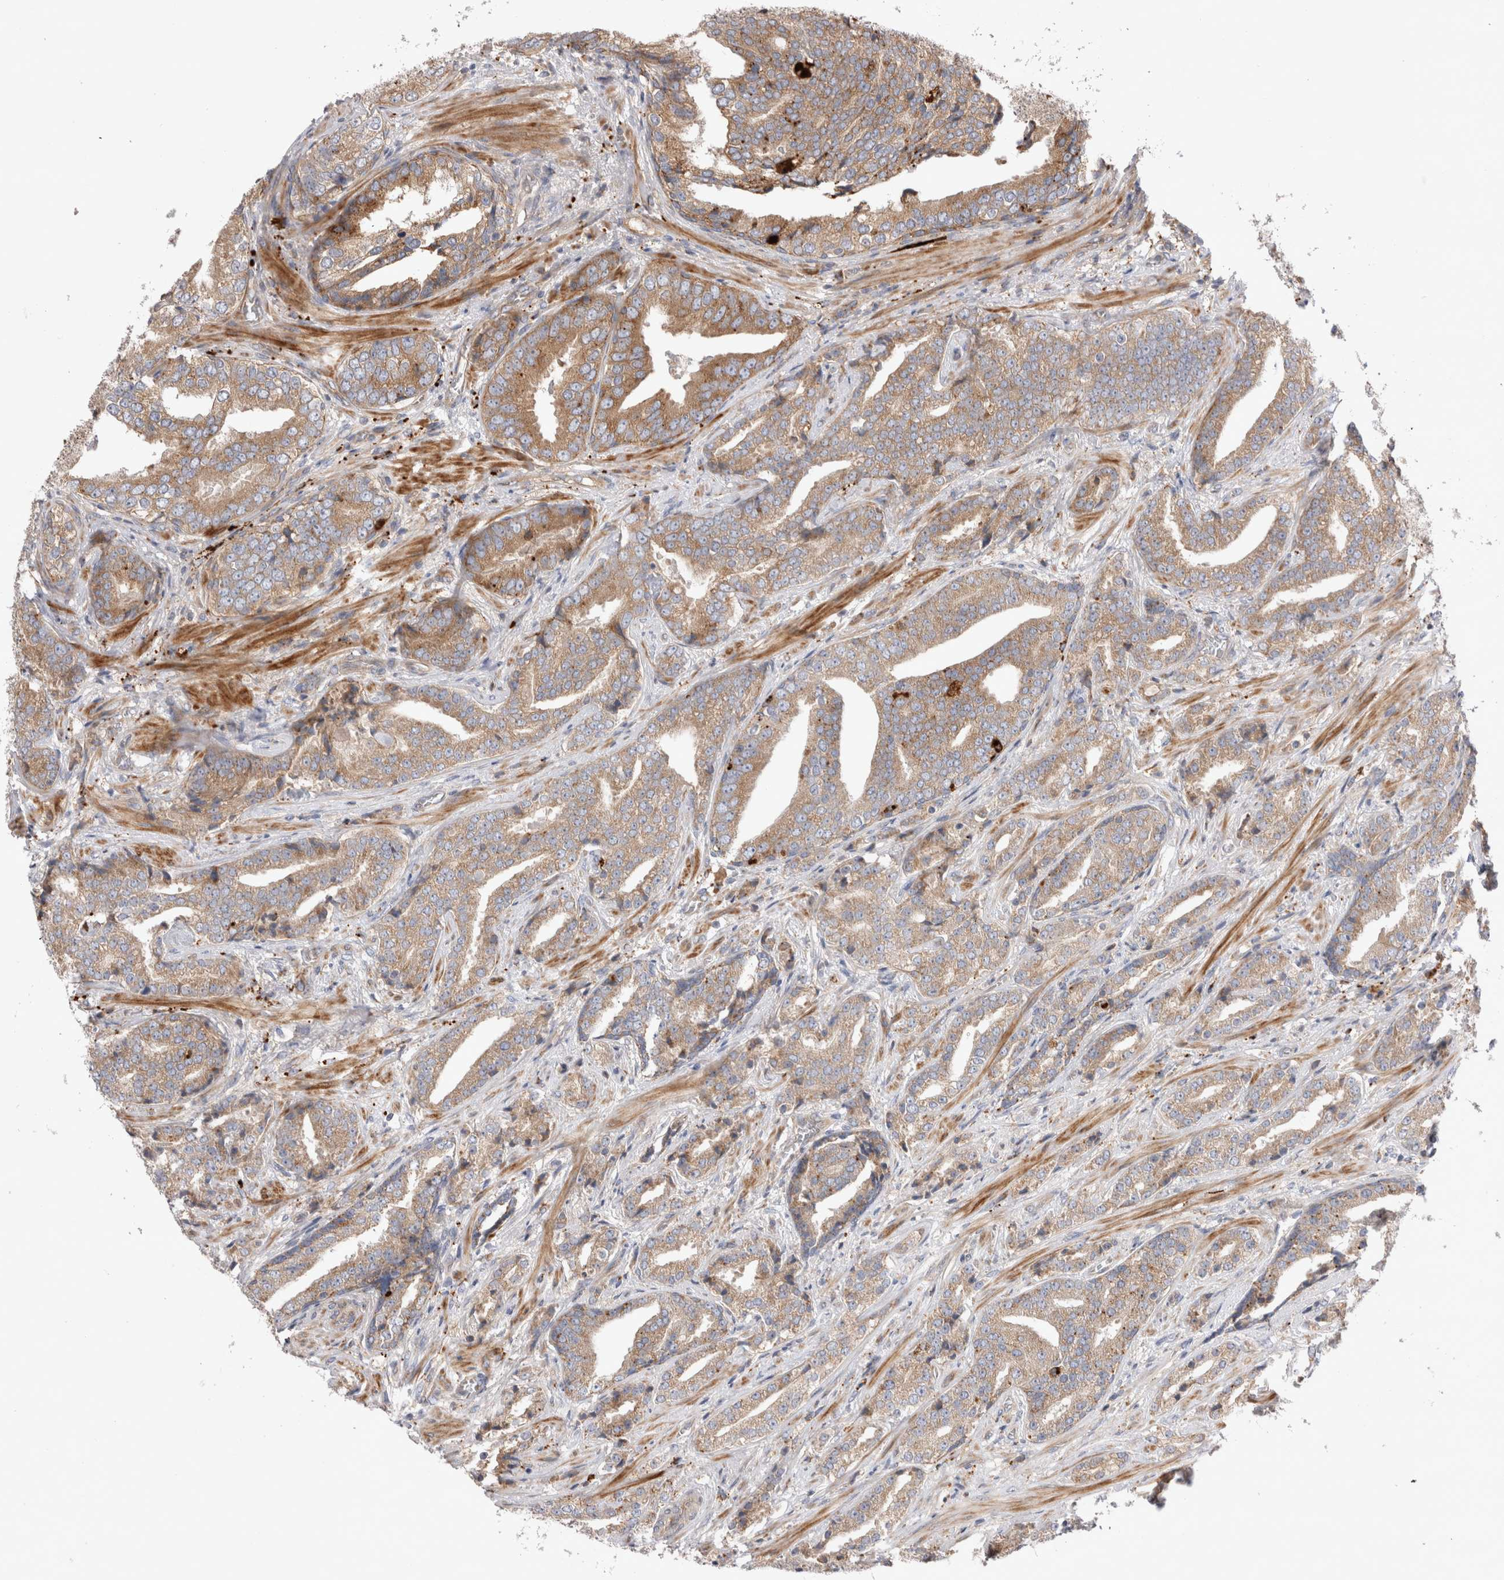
{"staining": {"intensity": "moderate", "quantity": "25%-75%", "location": "cytoplasmic/membranous"}, "tissue": "prostate cancer", "cell_type": "Tumor cells", "image_type": "cancer", "snomed": [{"axis": "morphology", "description": "Adenocarcinoma, Low grade"}, {"axis": "topography", "description": "Prostate"}], "caption": "Immunohistochemistry micrograph of human prostate low-grade adenocarcinoma stained for a protein (brown), which exhibits medium levels of moderate cytoplasmic/membranous staining in approximately 25%-75% of tumor cells.", "gene": "PDCD10", "patient": {"sex": "male", "age": 67}}